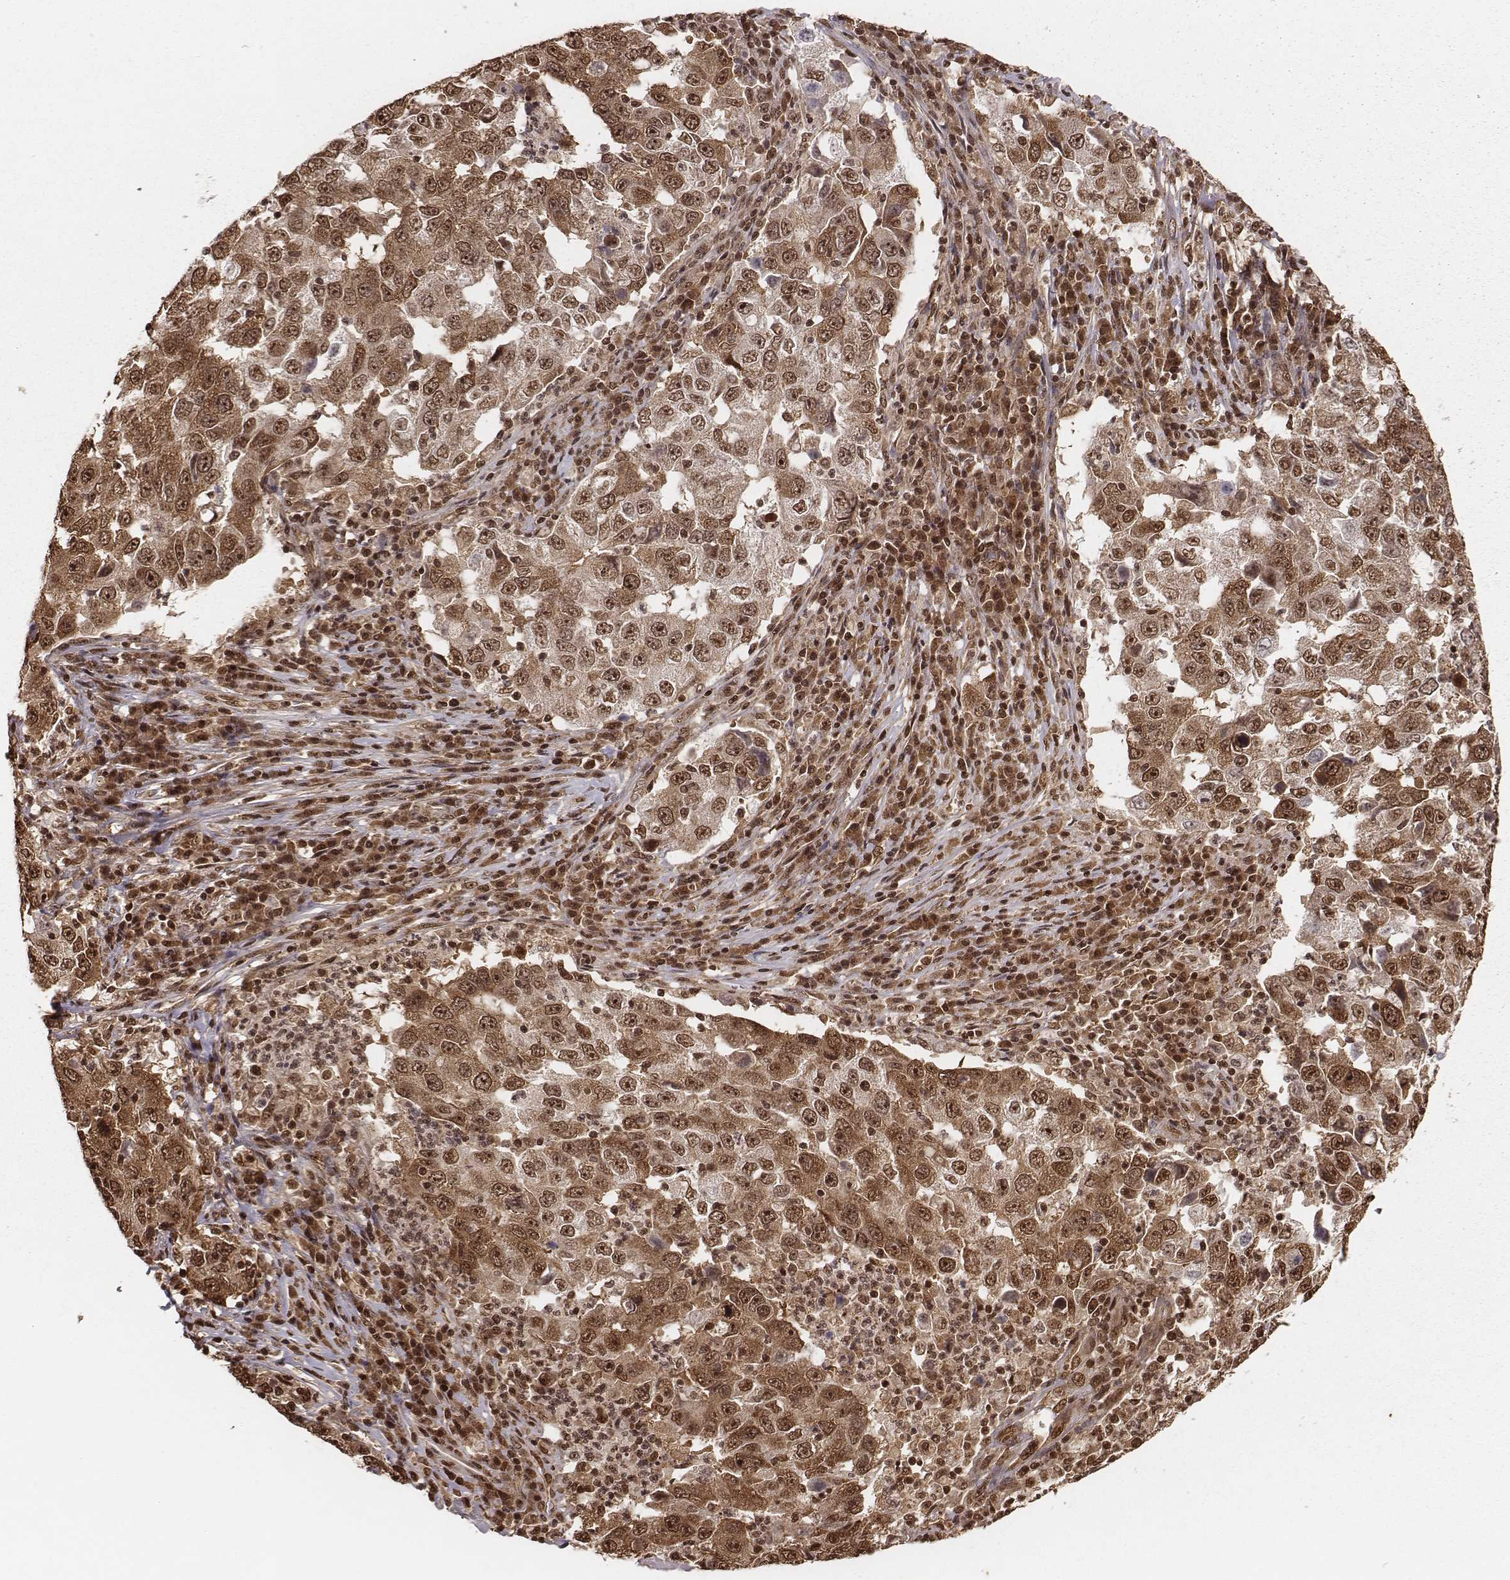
{"staining": {"intensity": "moderate", "quantity": ">75%", "location": "cytoplasmic/membranous,nuclear"}, "tissue": "lung cancer", "cell_type": "Tumor cells", "image_type": "cancer", "snomed": [{"axis": "morphology", "description": "Adenocarcinoma, NOS"}, {"axis": "topography", "description": "Lung"}], "caption": "The immunohistochemical stain shows moderate cytoplasmic/membranous and nuclear positivity in tumor cells of lung cancer tissue. Ihc stains the protein in brown and the nuclei are stained blue.", "gene": "NFX1", "patient": {"sex": "male", "age": 73}}